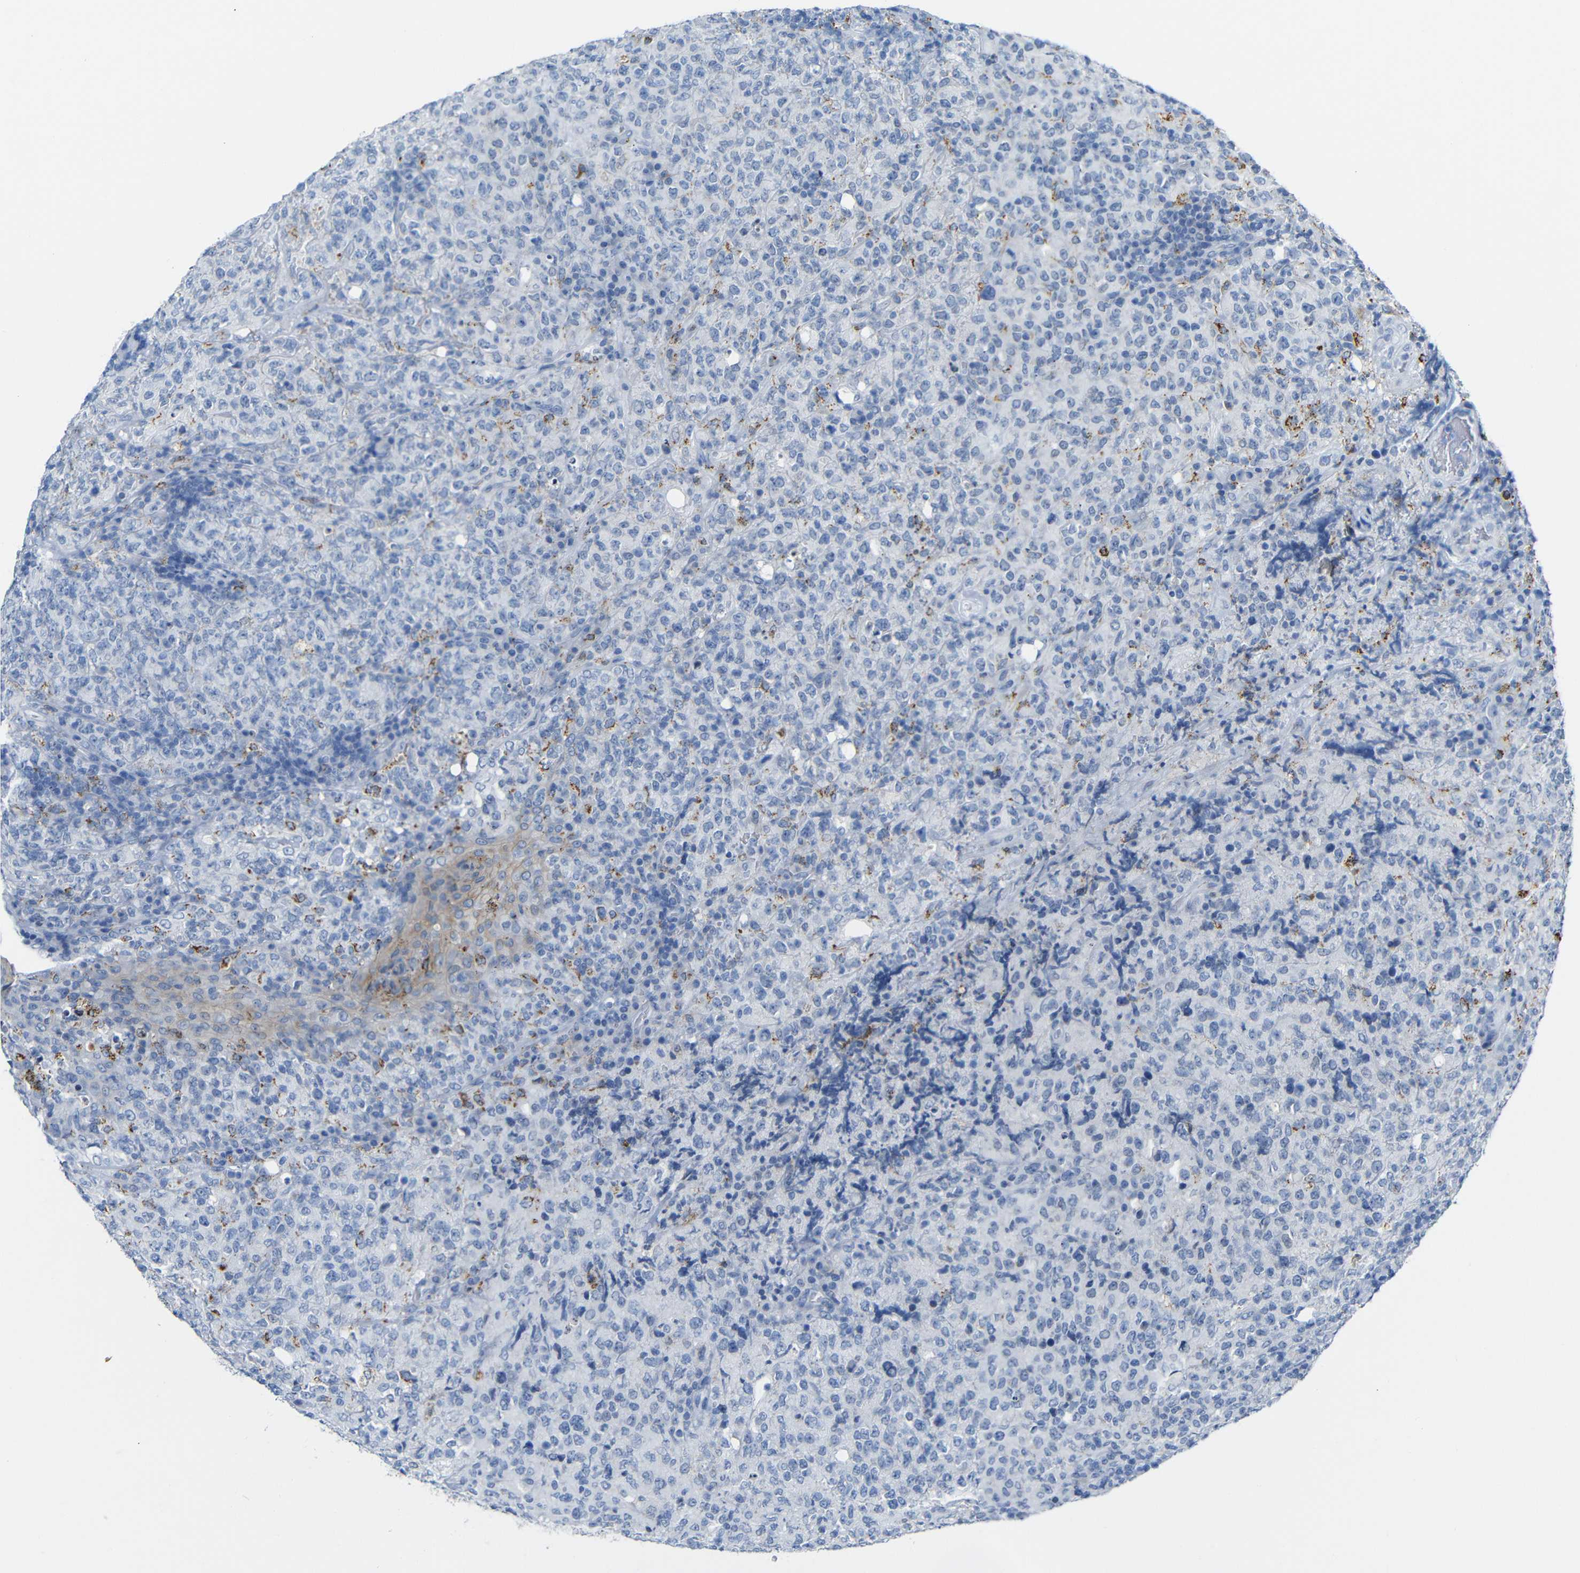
{"staining": {"intensity": "negative", "quantity": "none", "location": "none"}, "tissue": "lymphoma", "cell_type": "Tumor cells", "image_type": "cancer", "snomed": [{"axis": "morphology", "description": "Malignant lymphoma, non-Hodgkin's type, High grade"}, {"axis": "topography", "description": "Tonsil"}], "caption": "The image demonstrates no staining of tumor cells in lymphoma. (DAB (3,3'-diaminobenzidine) IHC visualized using brightfield microscopy, high magnification).", "gene": "C15orf48", "patient": {"sex": "female", "age": 36}}